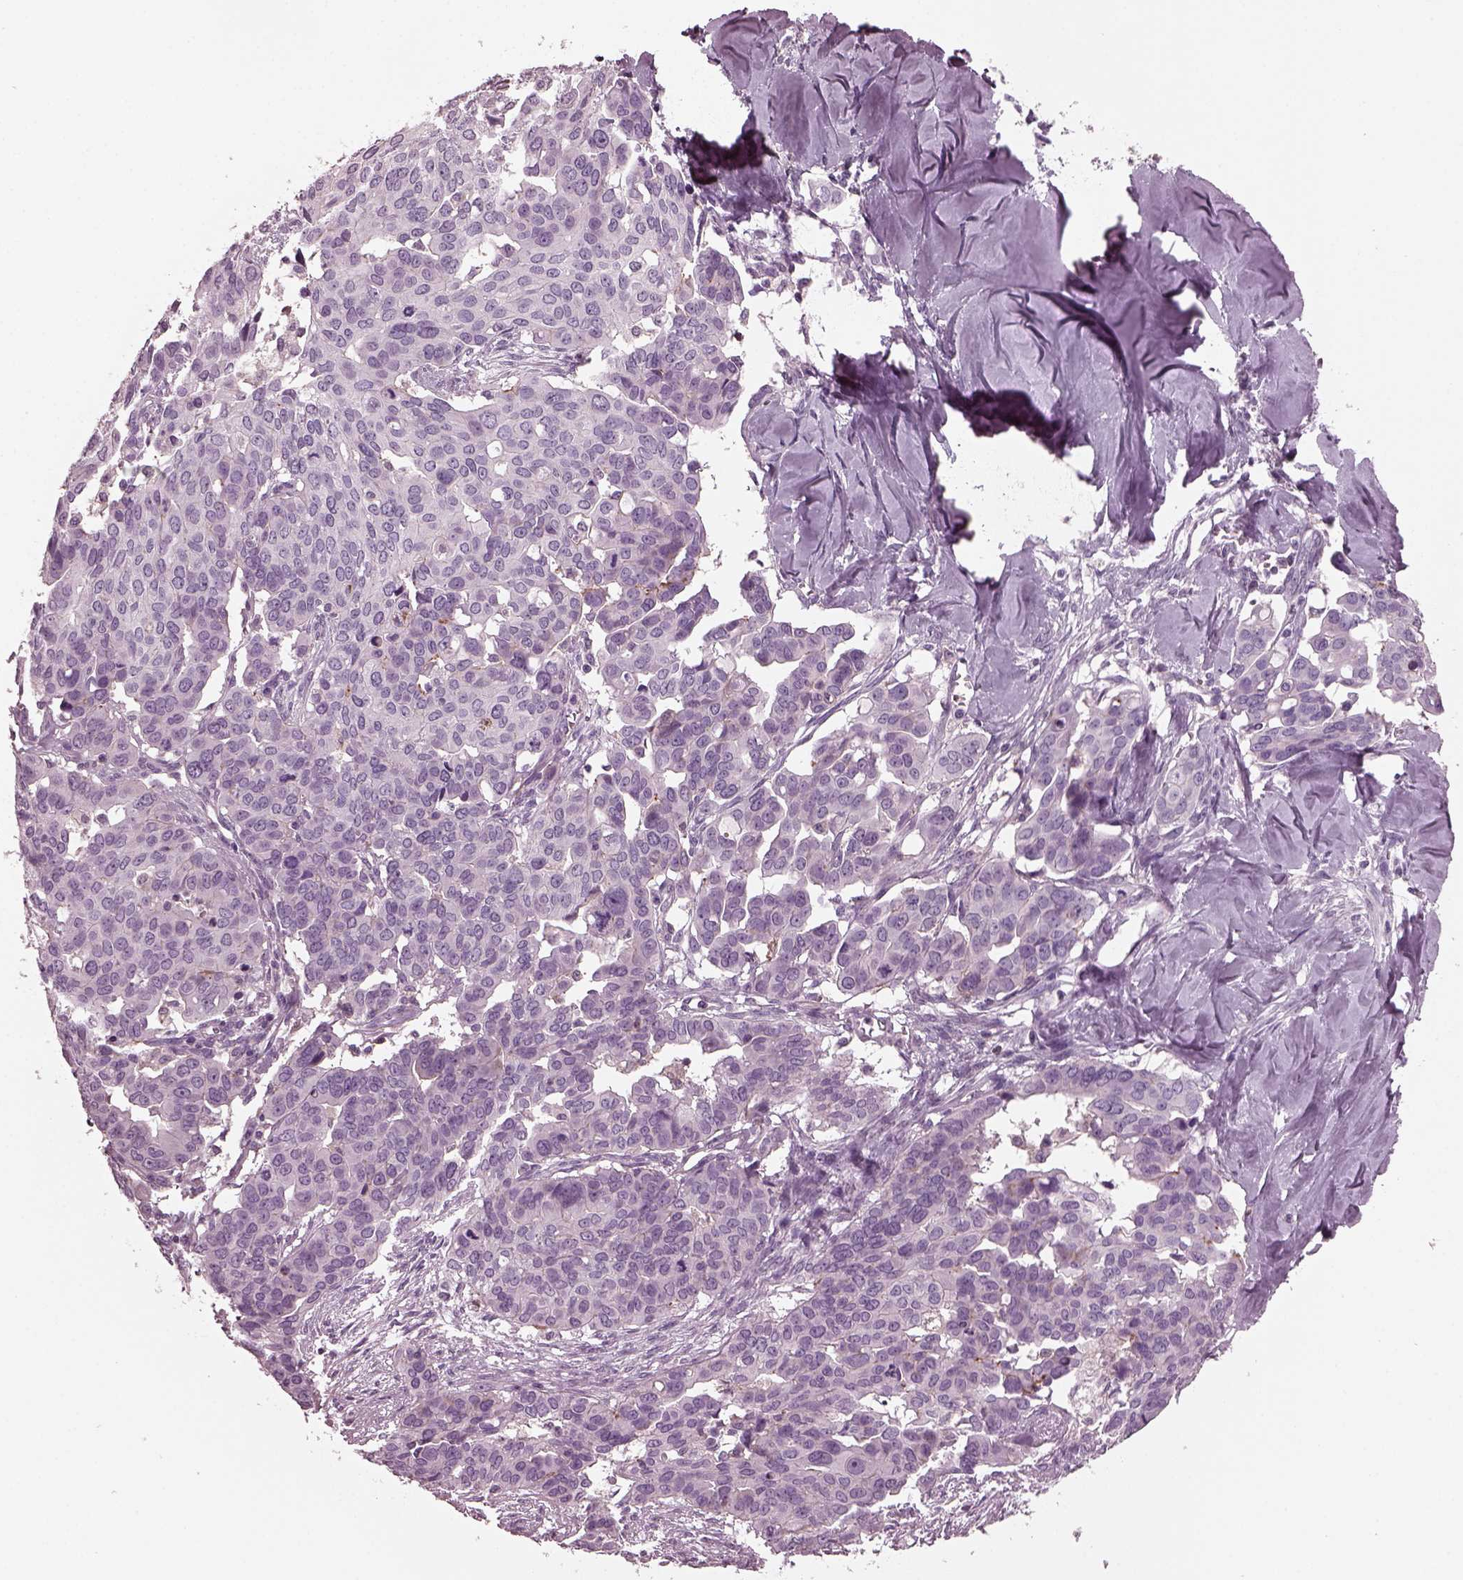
{"staining": {"intensity": "negative", "quantity": "none", "location": "none"}, "tissue": "ovarian cancer", "cell_type": "Tumor cells", "image_type": "cancer", "snomed": [{"axis": "morphology", "description": "Carcinoma, endometroid"}, {"axis": "topography", "description": "Ovary"}], "caption": "Tumor cells are negative for protein expression in human ovarian cancer (endometroid carcinoma).", "gene": "GDF11", "patient": {"sex": "female", "age": 78}}